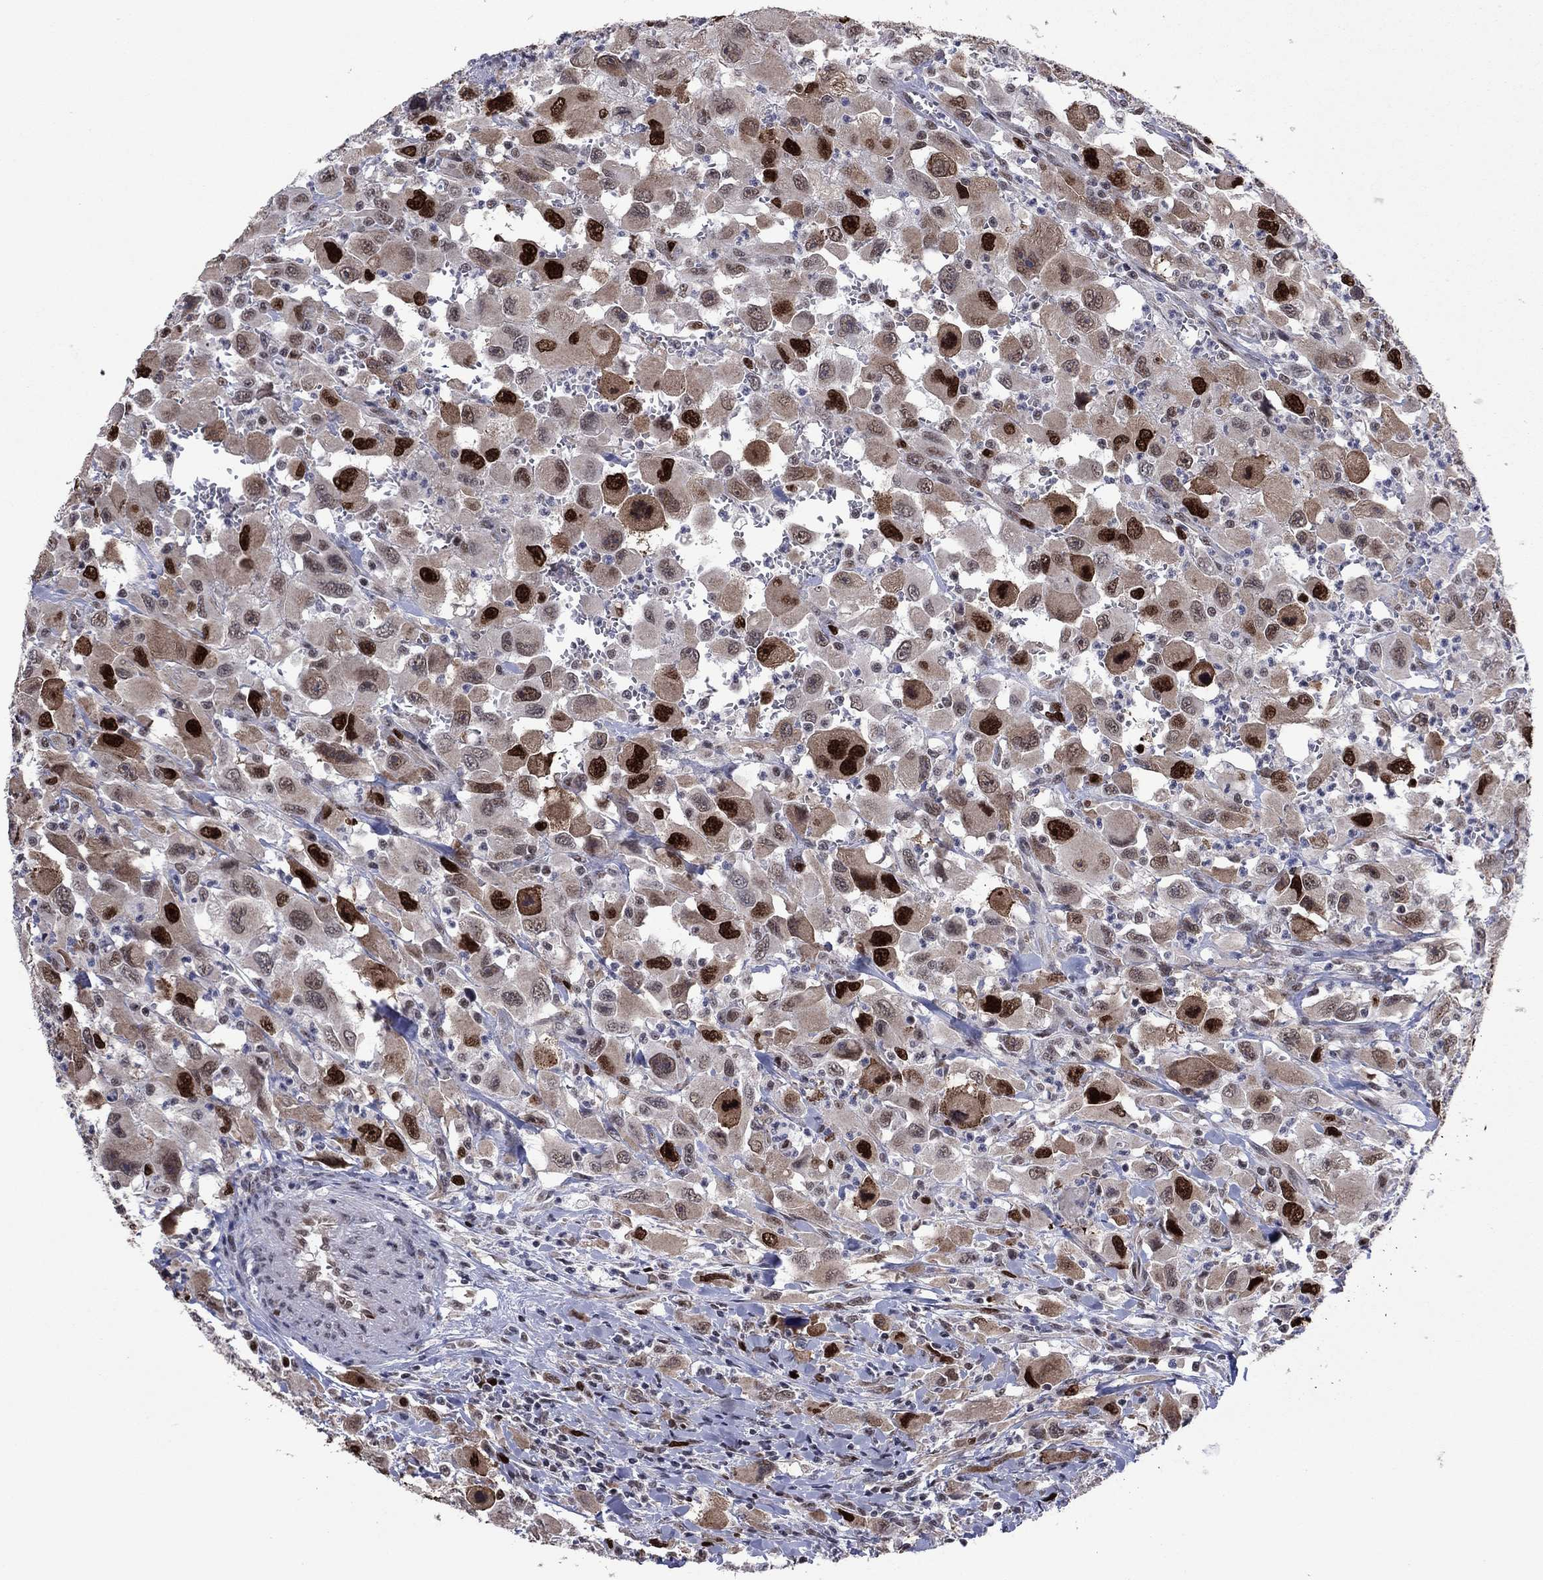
{"staining": {"intensity": "strong", "quantity": "25%-75%", "location": "nuclear"}, "tissue": "head and neck cancer", "cell_type": "Tumor cells", "image_type": "cancer", "snomed": [{"axis": "morphology", "description": "Squamous cell carcinoma, NOS"}, {"axis": "morphology", "description": "Squamous cell carcinoma, metastatic, NOS"}, {"axis": "topography", "description": "Oral tissue"}, {"axis": "topography", "description": "Head-Neck"}], "caption": "Immunohistochemical staining of head and neck cancer shows high levels of strong nuclear expression in approximately 25%-75% of tumor cells. The staining is performed using DAB (3,3'-diaminobenzidine) brown chromogen to label protein expression. The nuclei are counter-stained blue using hematoxylin.", "gene": "CDCA5", "patient": {"sex": "female", "age": 85}}